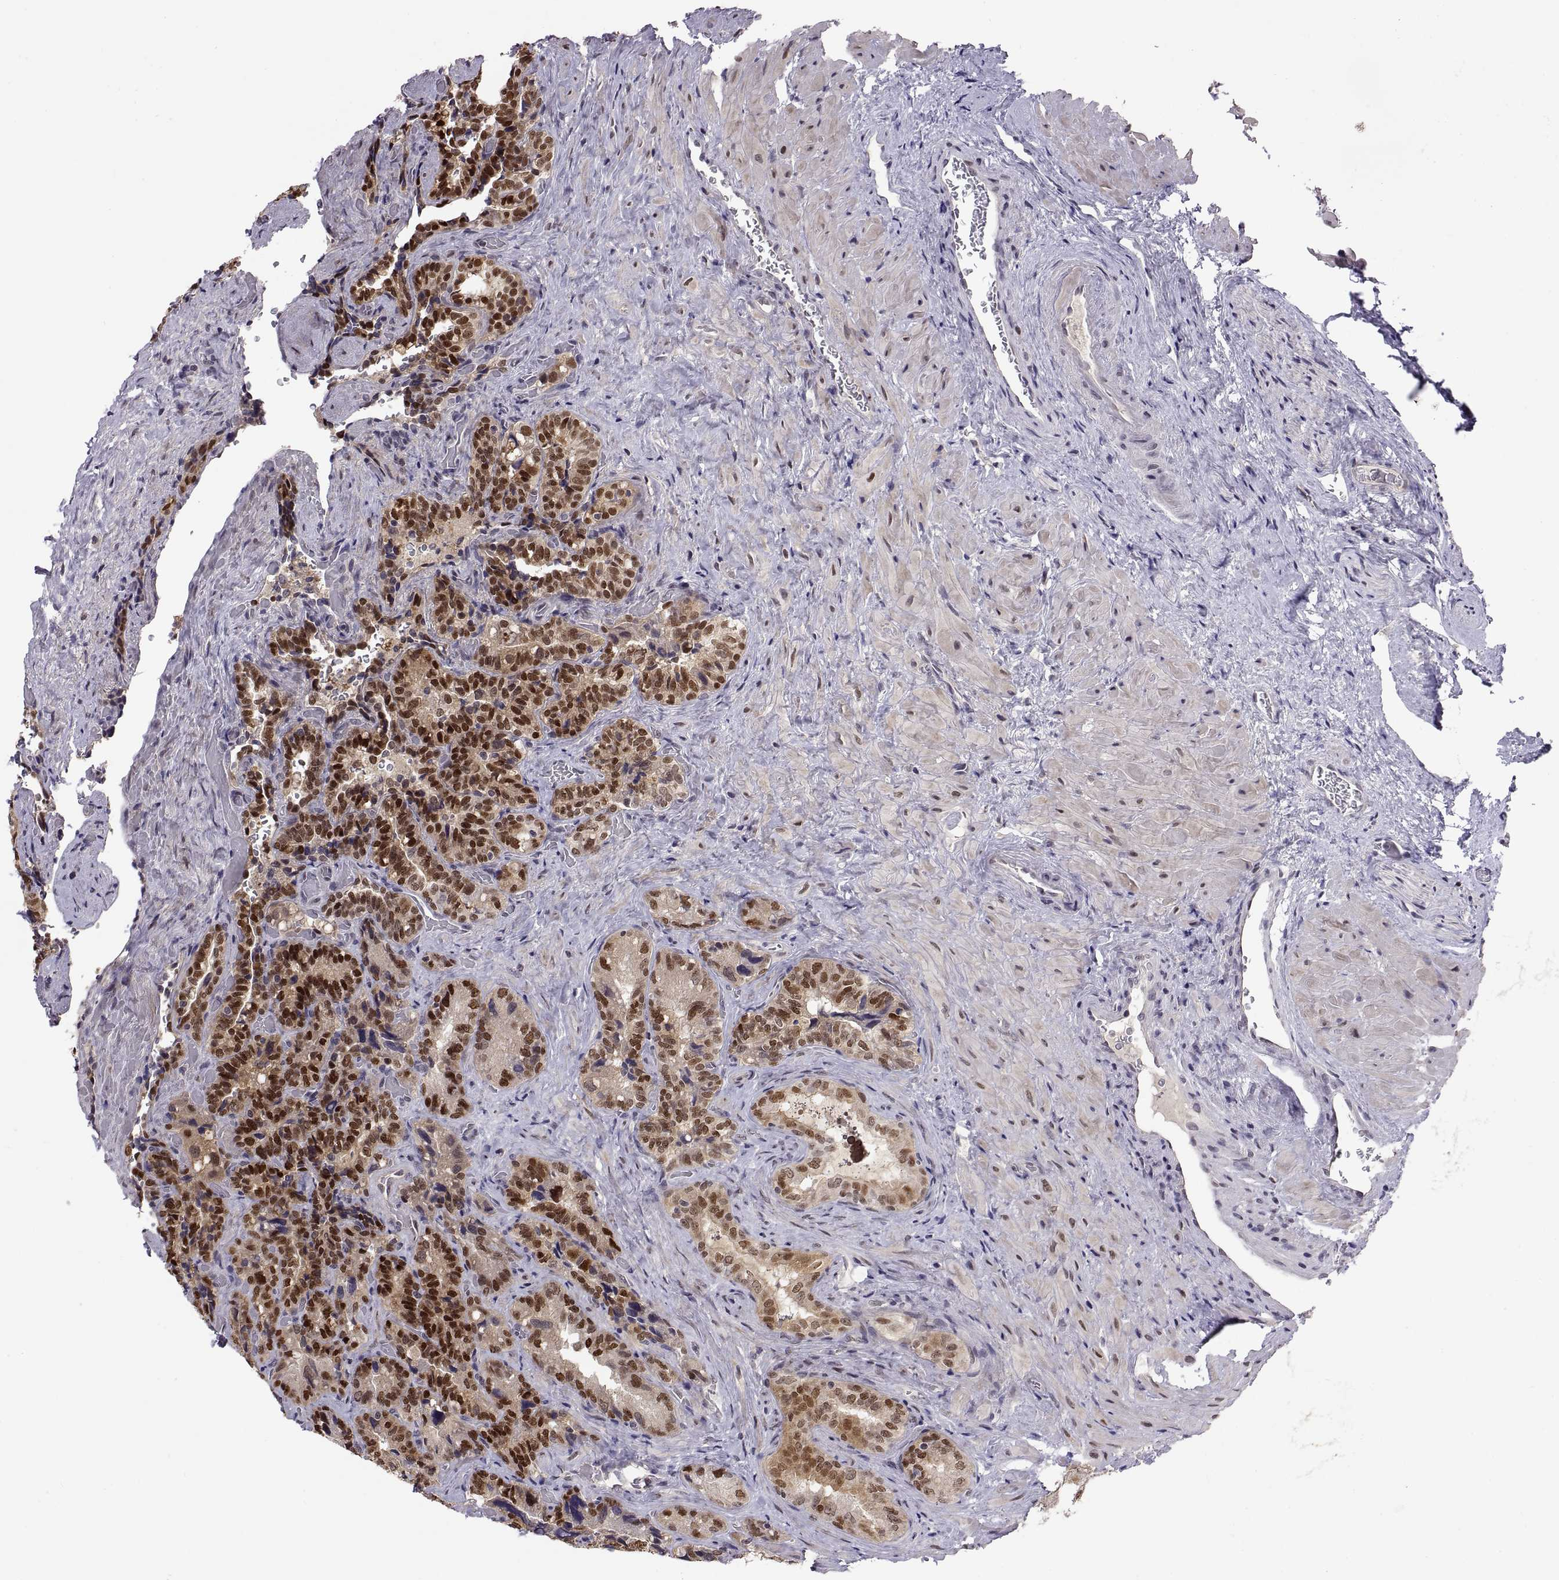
{"staining": {"intensity": "strong", "quantity": ">75%", "location": "nuclear"}, "tissue": "seminal vesicle", "cell_type": "Glandular cells", "image_type": "normal", "snomed": [{"axis": "morphology", "description": "Normal tissue, NOS"}, {"axis": "topography", "description": "Seminal veicle"}], "caption": "Immunohistochemical staining of unremarkable seminal vesicle demonstrates >75% levels of strong nuclear protein expression in about >75% of glandular cells. Immunohistochemistry (ihc) stains the protein of interest in brown and the nuclei are stained blue.", "gene": "CHFR", "patient": {"sex": "male", "age": 69}}